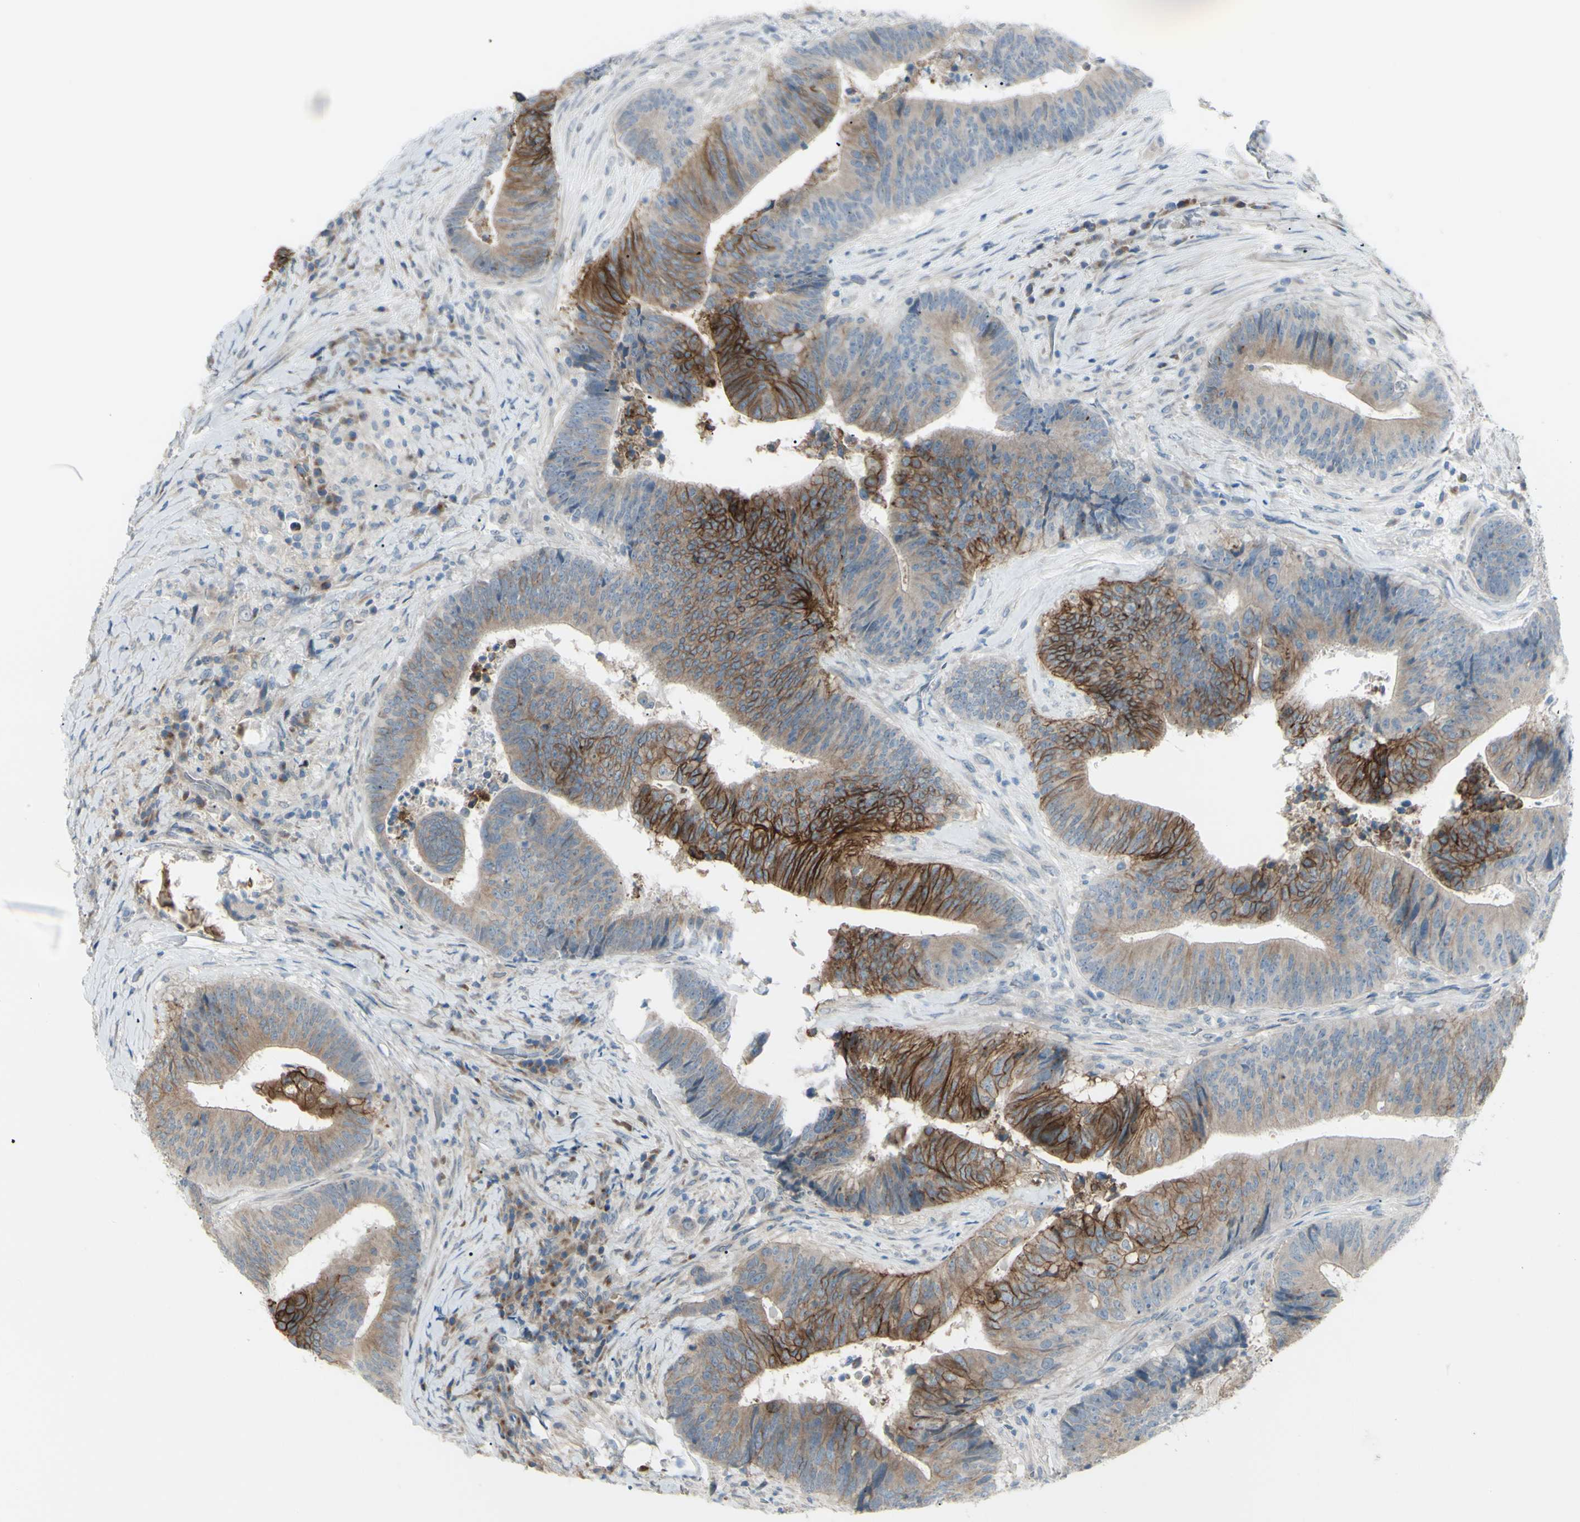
{"staining": {"intensity": "strong", "quantity": ">75%", "location": "cytoplasmic/membranous"}, "tissue": "colorectal cancer", "cell_type": "Tumor cells", "image_type": "cancer", "snomed": [{"axis": "morphology", "description": "Adenocarcinoma, NOS"}, {"axis": "topography", "description": "Rectum"}], "caption": "Protein expression analysis of human colorectal cancer reveals strong cytoplasmic/membranous staining in about >75% of tumor cells. (IHC, brightfield microscopy, high magnification).", "gene": "LRRK1", "patient": {"sex": "male", "age": 72}}